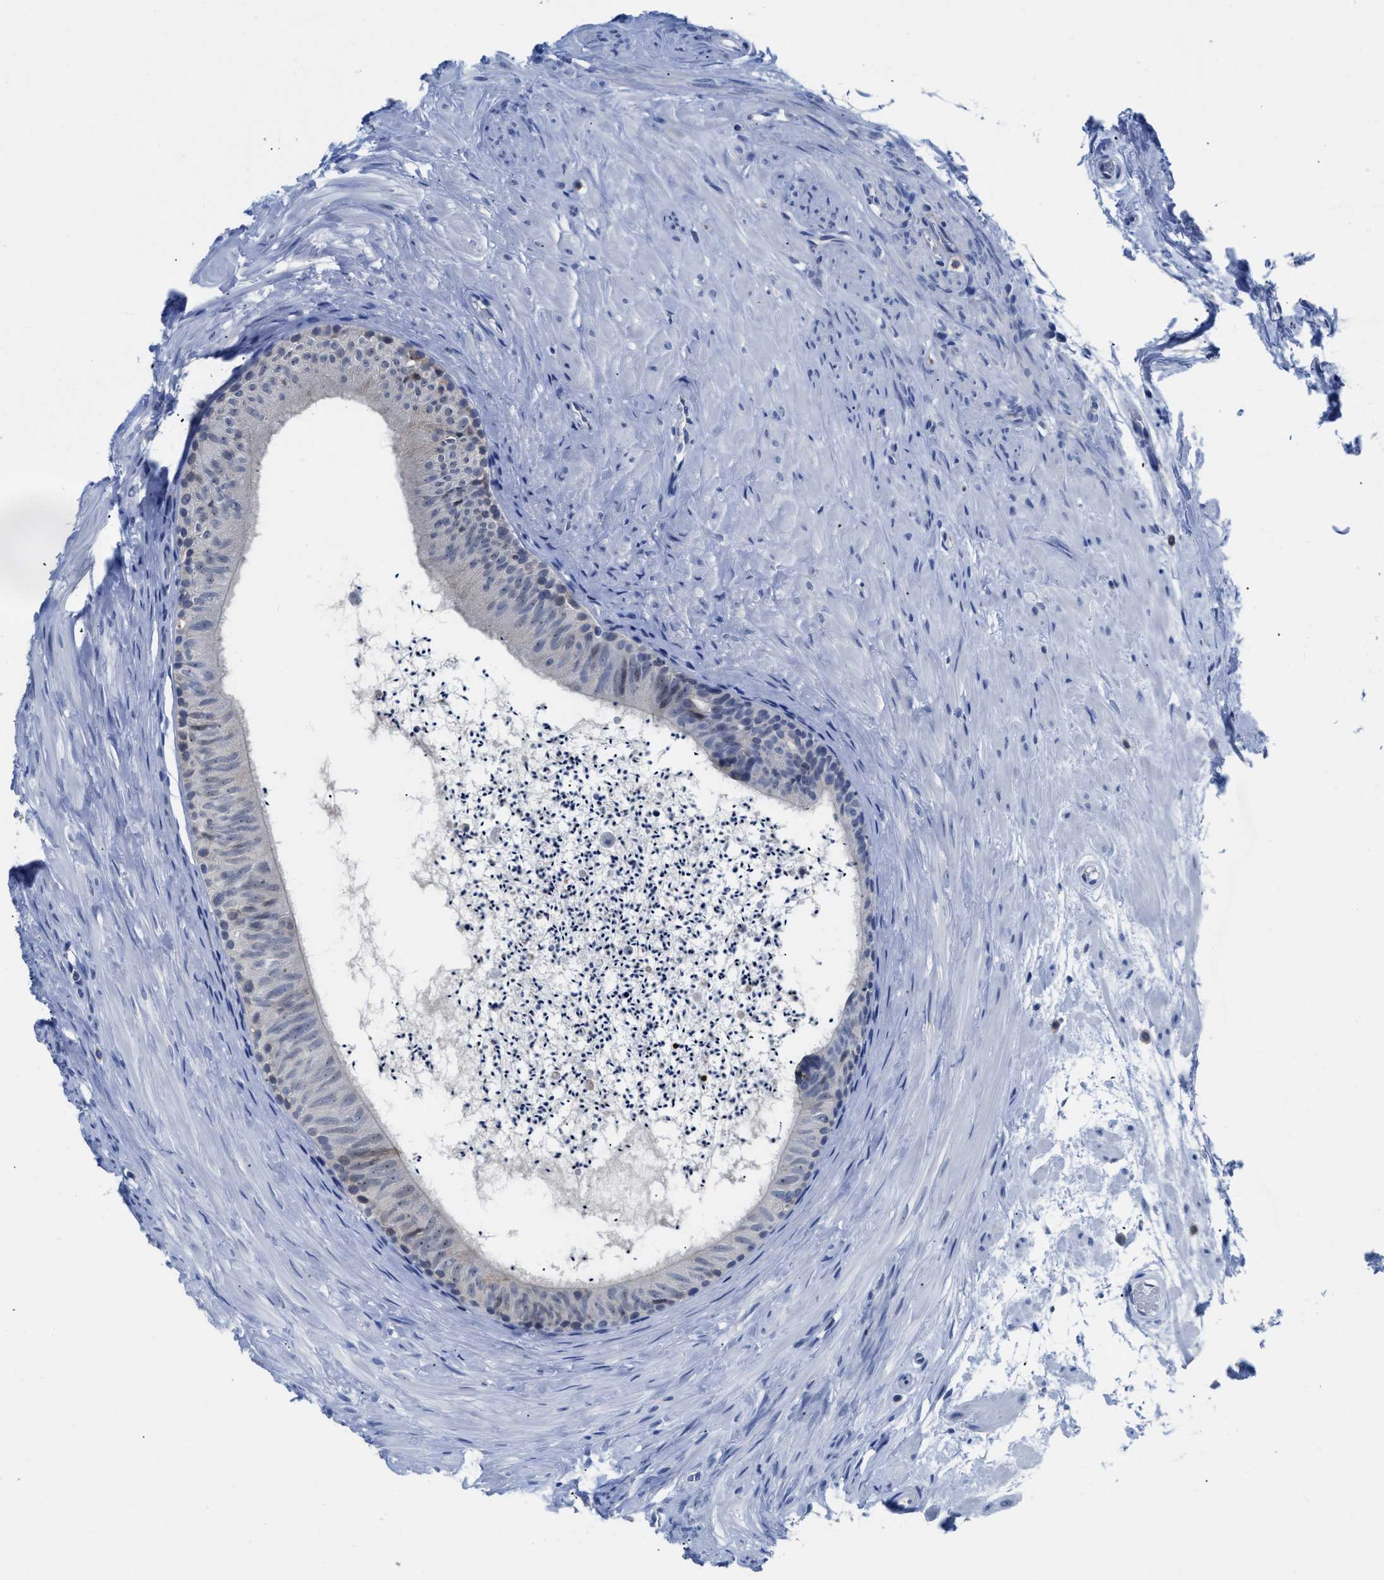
{"staining": {"intensity": "negative", "quantity": "none", "location": "none"}, "tissue": "epididymis", "cell_type": "Glandular cells", "image_type": "normal", "snomed": [{"axis": "morphology", "description": "Normal tissue, NOS"}, {"axis": "topography", "description": "Epididymis"}], "caption": "DAB immunohistochemical staining of normal epididymis reveals no significant positivity in glandular cells. The staining was performed using DAB (3,3'-diaminobenzidine) to visualize the protein expression in brown, while the nuclei were stained in blue with hematoxylin (Magnification: 20x).", "gene": "ETFA", "patient": {"sex": "male", "age": 56}}